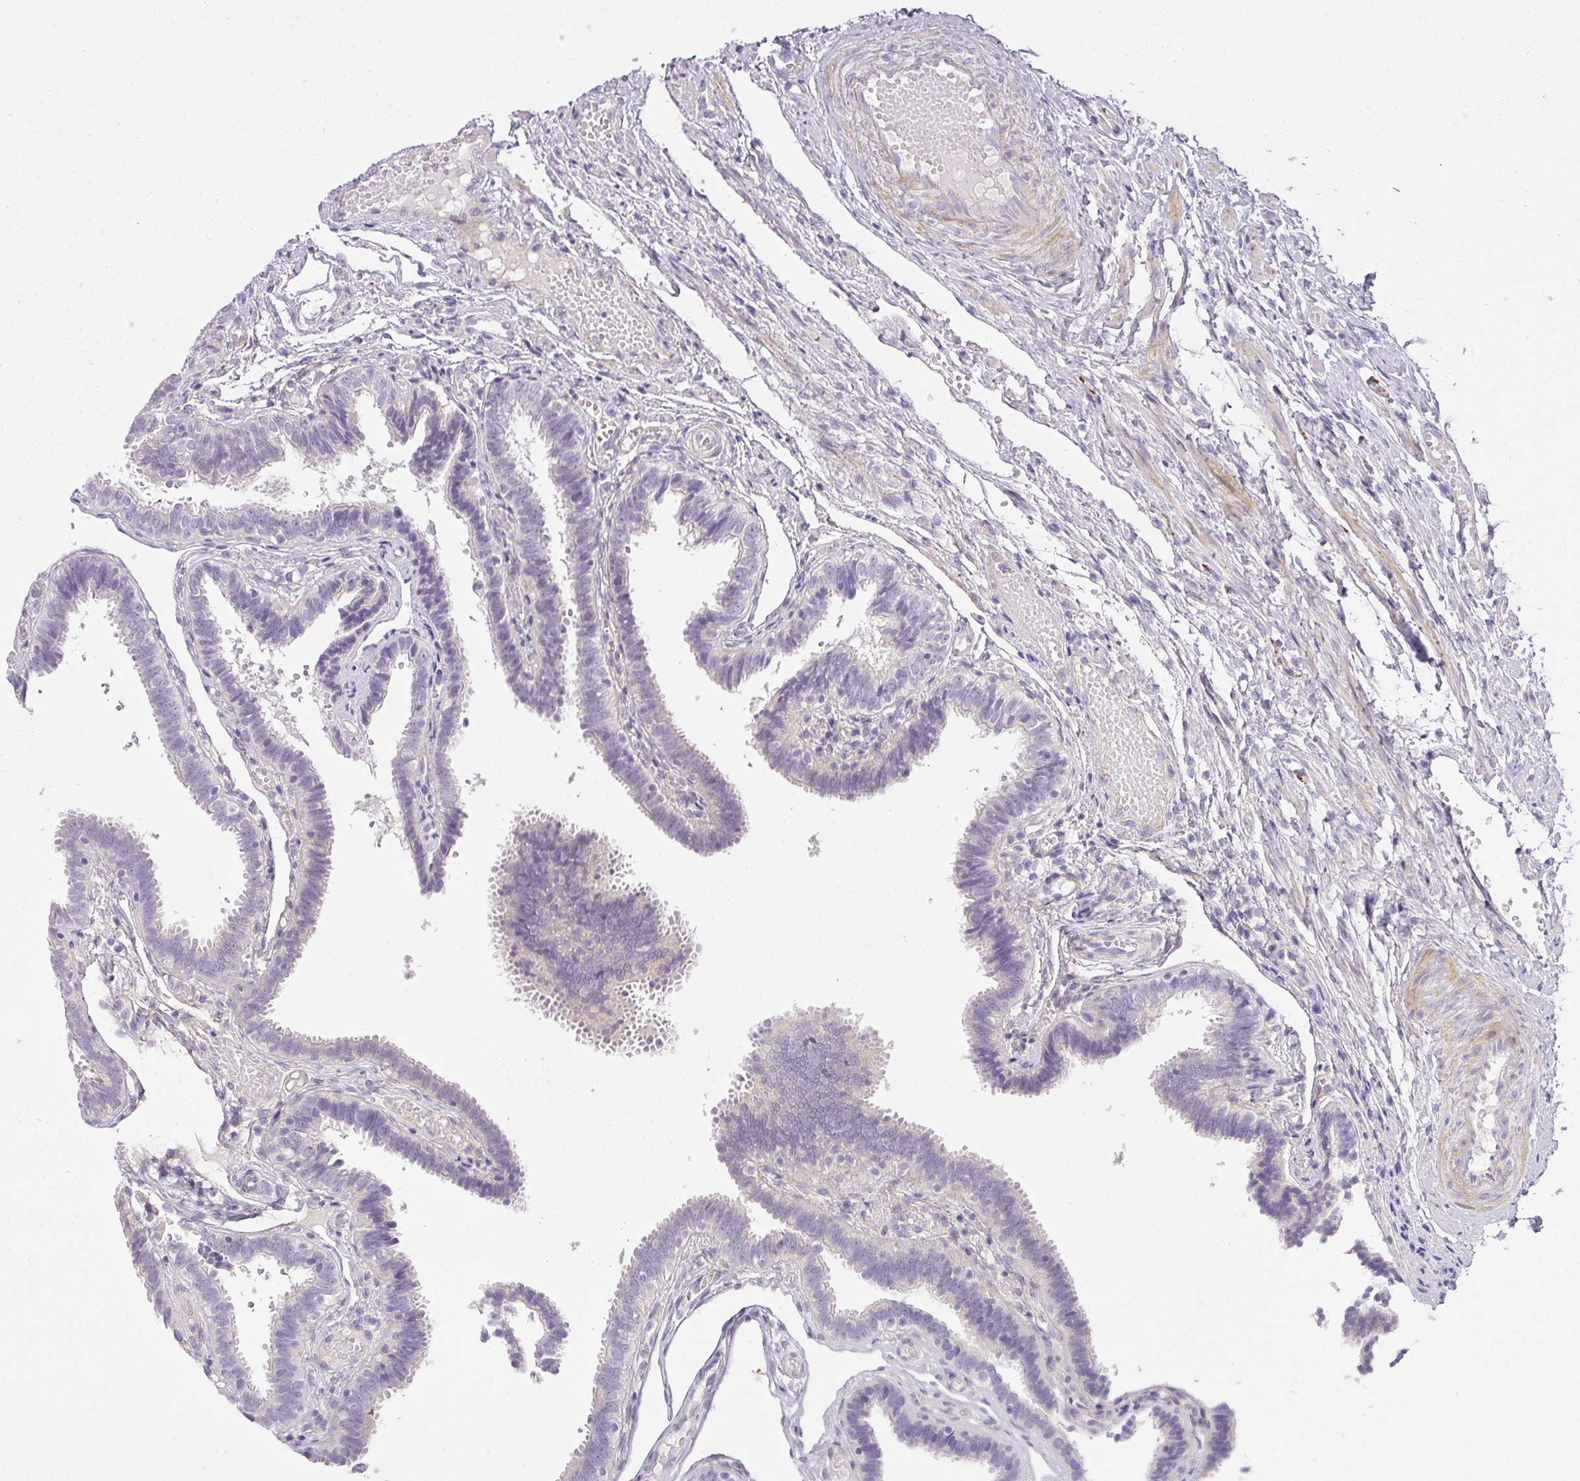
{"staining": {"intensity": "negative", "quantity": "none", "location": "none"}, "tissue": "fallopian tube", "cell_type": "Glandular cells", "image_type": "normal", "snomed": [{"axis": "morphology", "description": "Normal tissue, NOS"}, {"axis": "topography", "description": "Fallopian tube"}], "caption": "High magnification brightfield microscopy of unremarkable fallopian tube stained with DAB (3,3'-diaminobenzidine) (brown) and counterstained with hematoxylin (blue): glandular cells show no significant positivity.", "gene": "RAX2", "patient": {"sex": "female", "age": 37}}